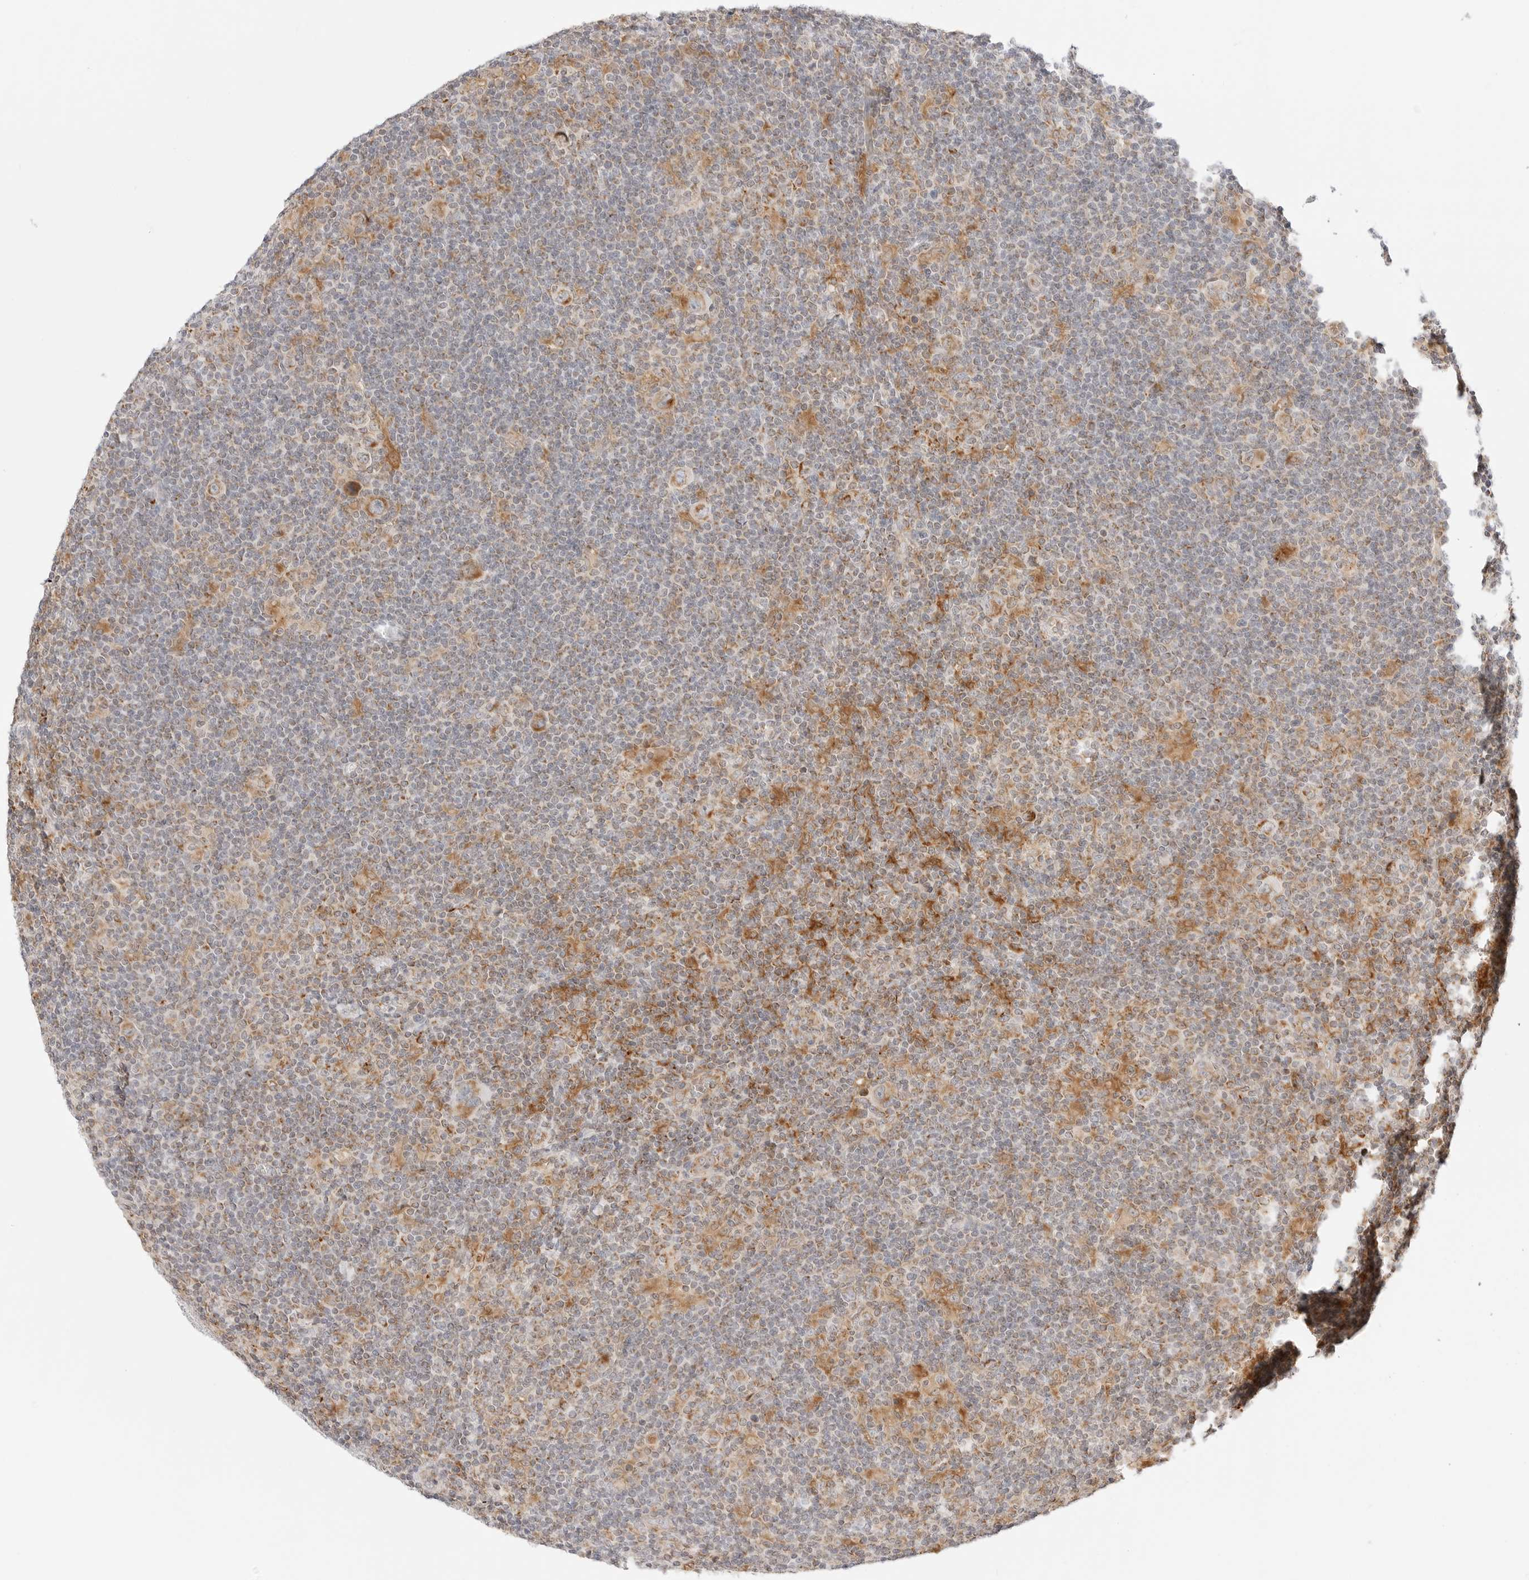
{"staining": {"intensity": "moderate", "quantity": ">75%", "location": "cytoplasmic/membranous"}, "tissue": "lymphoma", "cell_type": "Tumor cells", "image_type": "cancer", "snomed": [{"axis": "morphology", "description": "Hodgkin's disease, NOS"}, {"axis": "topography", "description": "Lymph node"}], "caption": "Tumor cells display medium levels of moderate cytoplasmic/membranous staining in approximately >75% of cells in human lymphoma. (DAB IHC, brown staining for protein, blue staining for nuclei).", "gene": "ERO1B", "patient": {"sex": "female", "age": 57}}